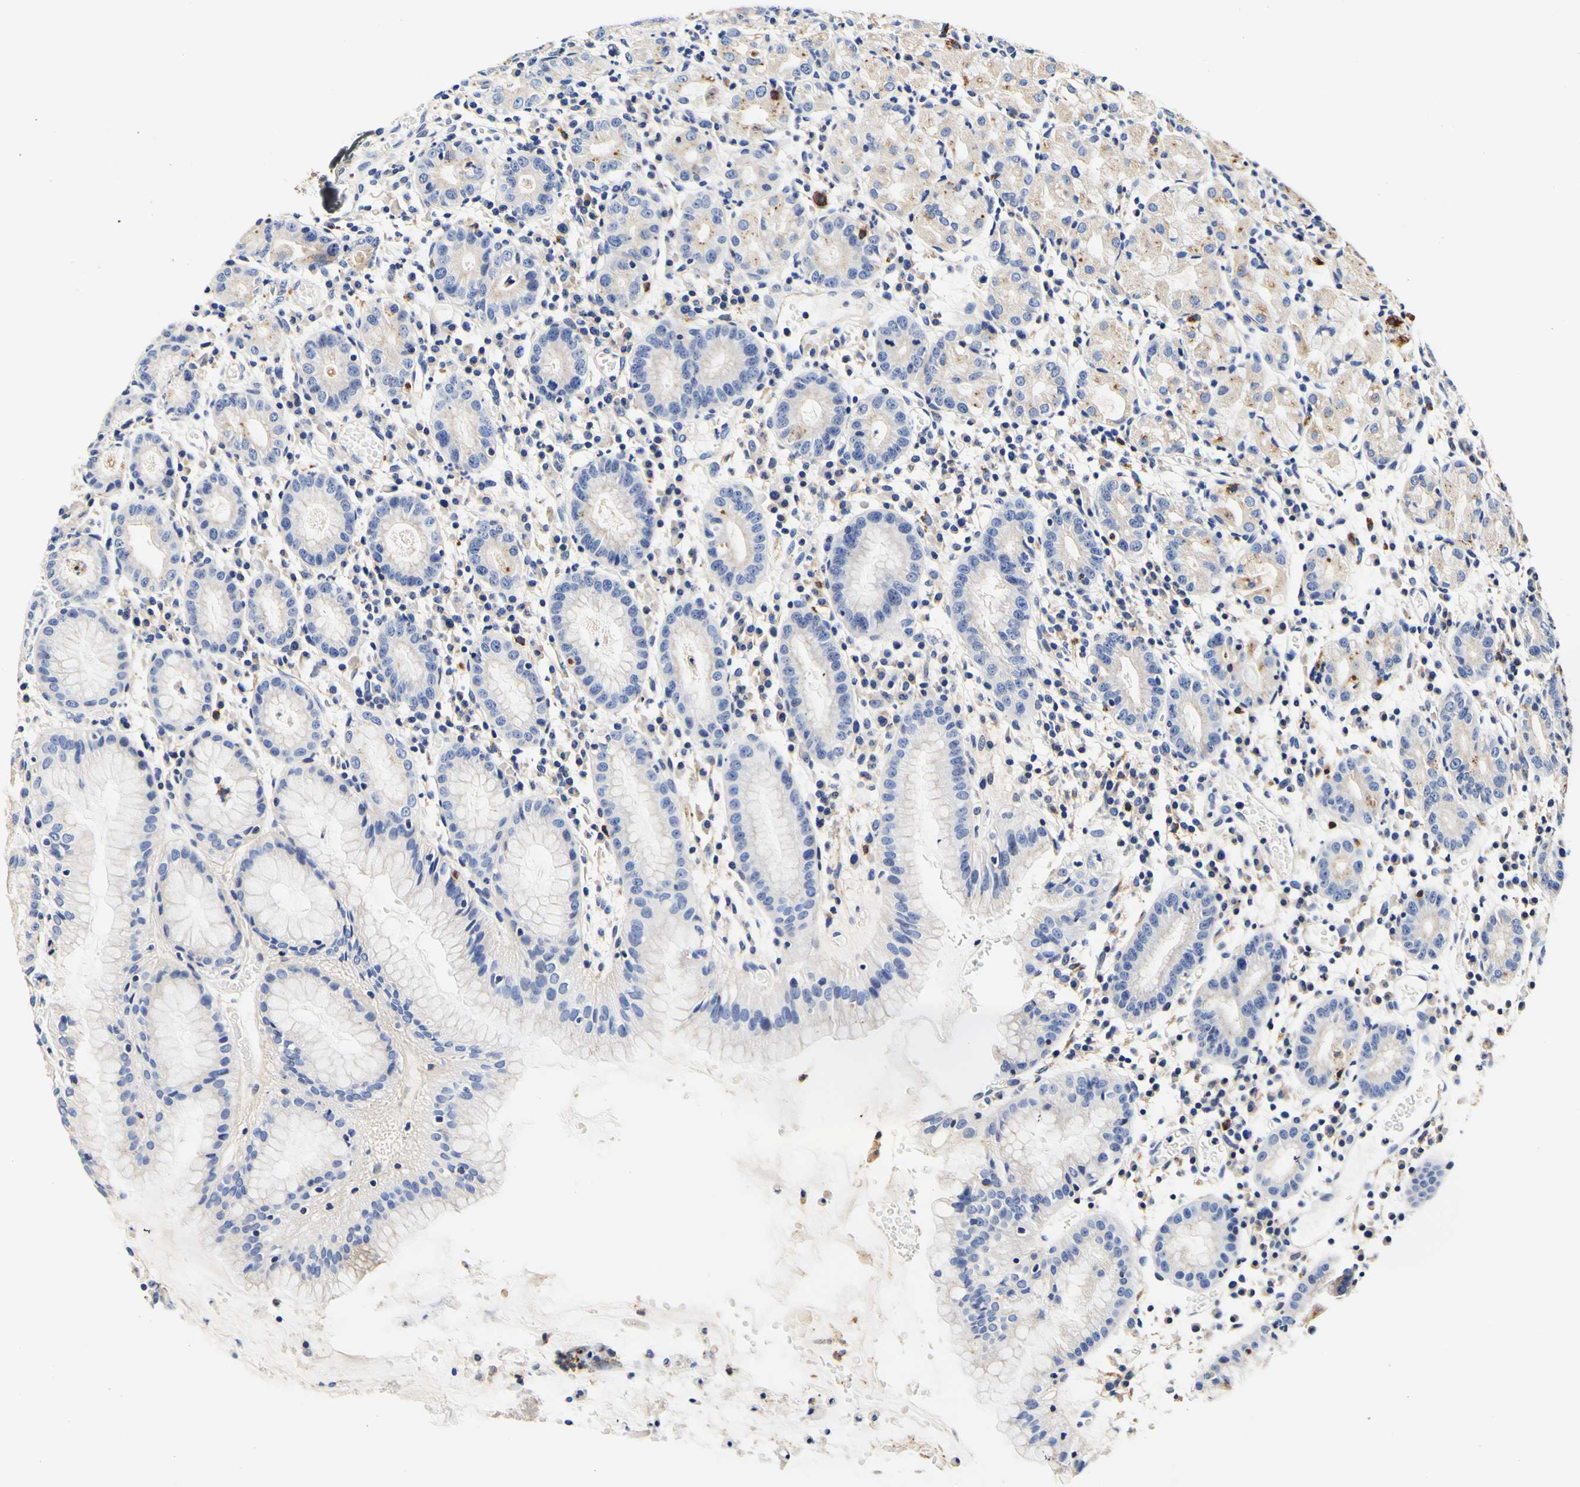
{"staining": {"intensity": "weak", "quantity": "<25%", "location": "cytoplasmic/membranous"}, "tissue": "stomach", "cell_type": "Glandular cells", "image_type": "normal", "snomed": [{"axis": "morphology", "description": "Normal tissue, NOS"}, {"axis": "topography", "description": "Stomach"}, {"axis": "topography", "description": "Stomach, lower"}], "caption": "This is an immunohistochemistry photomicrograph of unremarkable stomach. There is no positivity in glandular cells.", "gene": "CAMK4", "patient": {"sex": "female", "age": 75}}